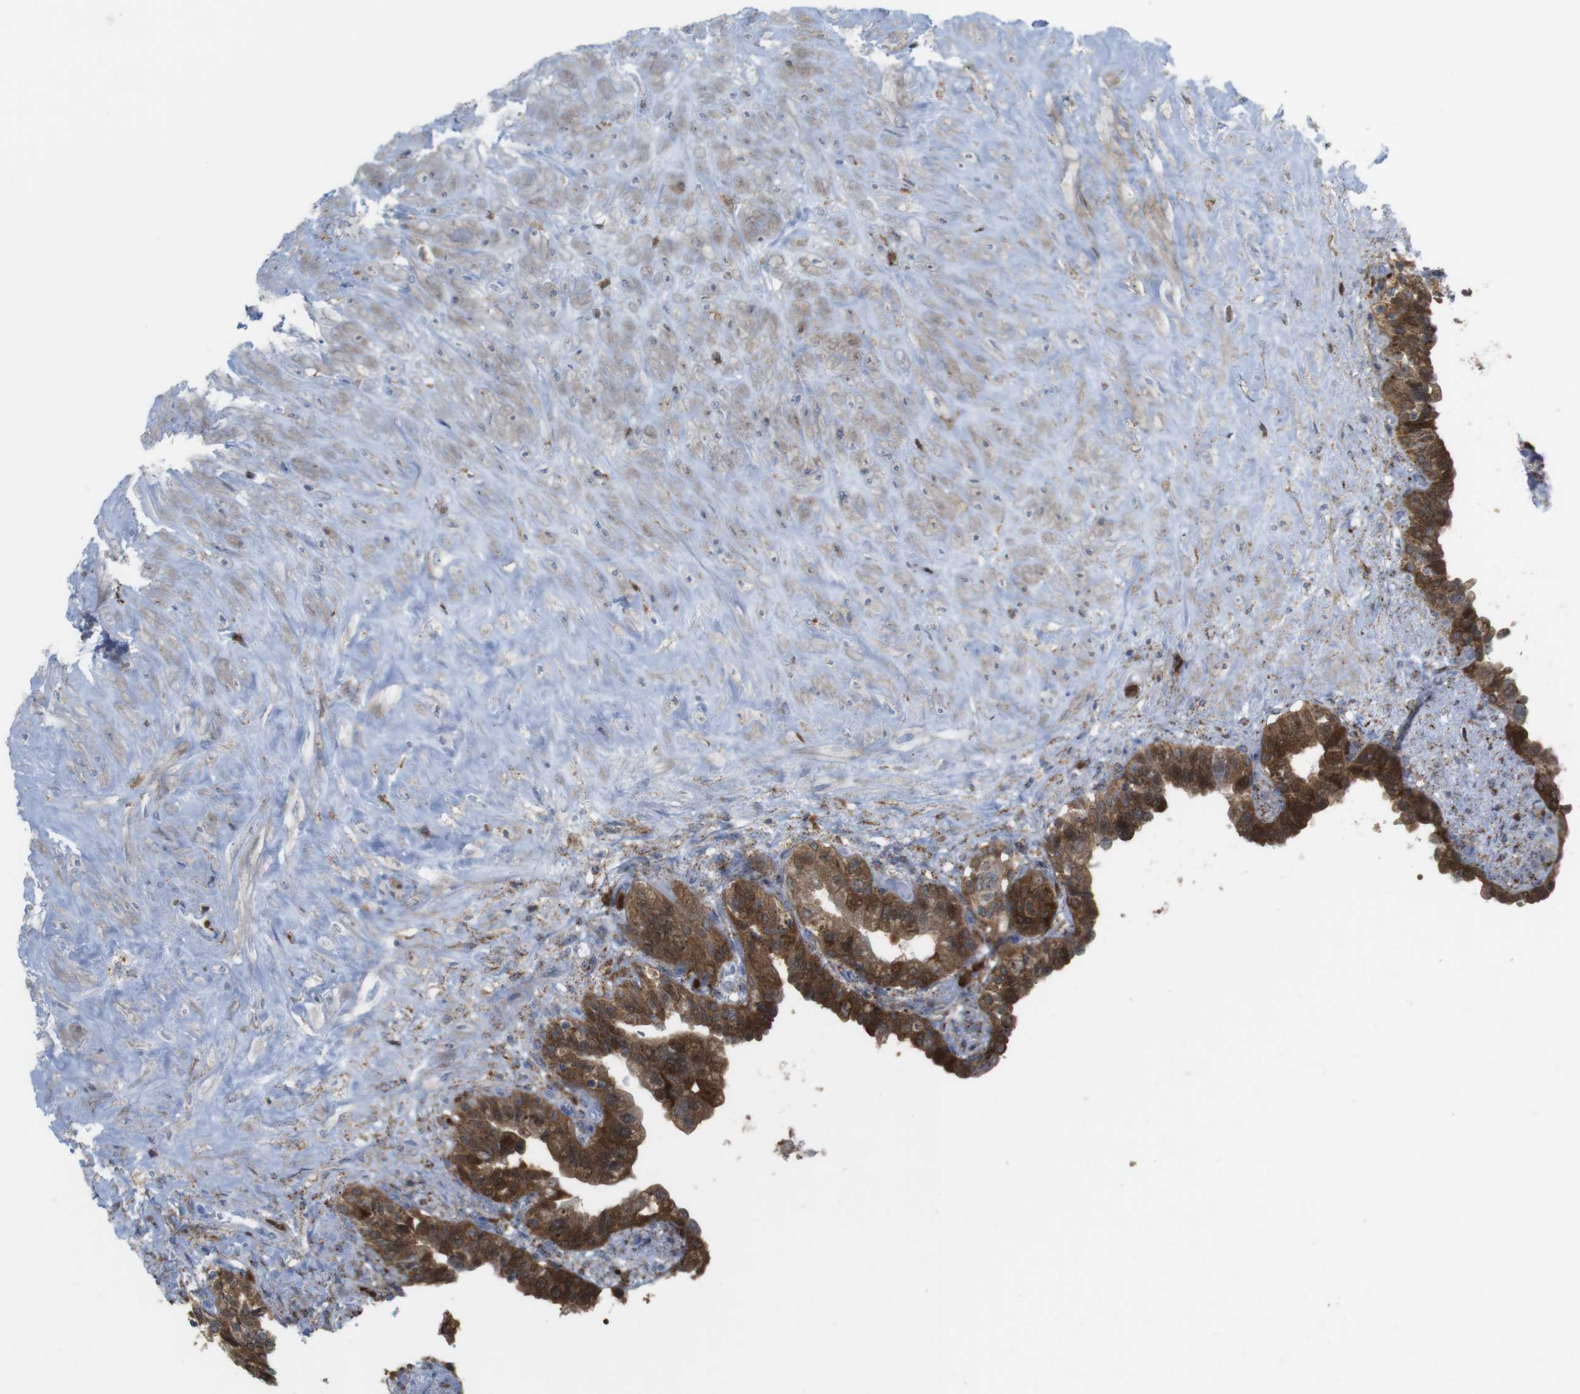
{"staining": {"intensity": "strong", "quantity": ">75%", "location": "cytoplasmic/membranous"}, "tissue": "seminal vesicle", "cell_type": "Glandular cells", "image_type": "normal", "snomed": [{"axis": "morphology", "description": "Normal tissue, NOS"}, {"axis": "topography", "description": "Seminal veicle"}], "caption": "High-magnification brightfield microscopy of benign seminal vesicle stained with DAB (brown) and counterstained with hematoxylin (blue). glandular cells exhibit strong cytoplasmic/membranous staining is identified in about>75% of cells. (brown staining indicates protein expression, while blue staining denotes nuclei).", "gene": "PRKCD", "patient": {"sex": "male", "age": 63}}